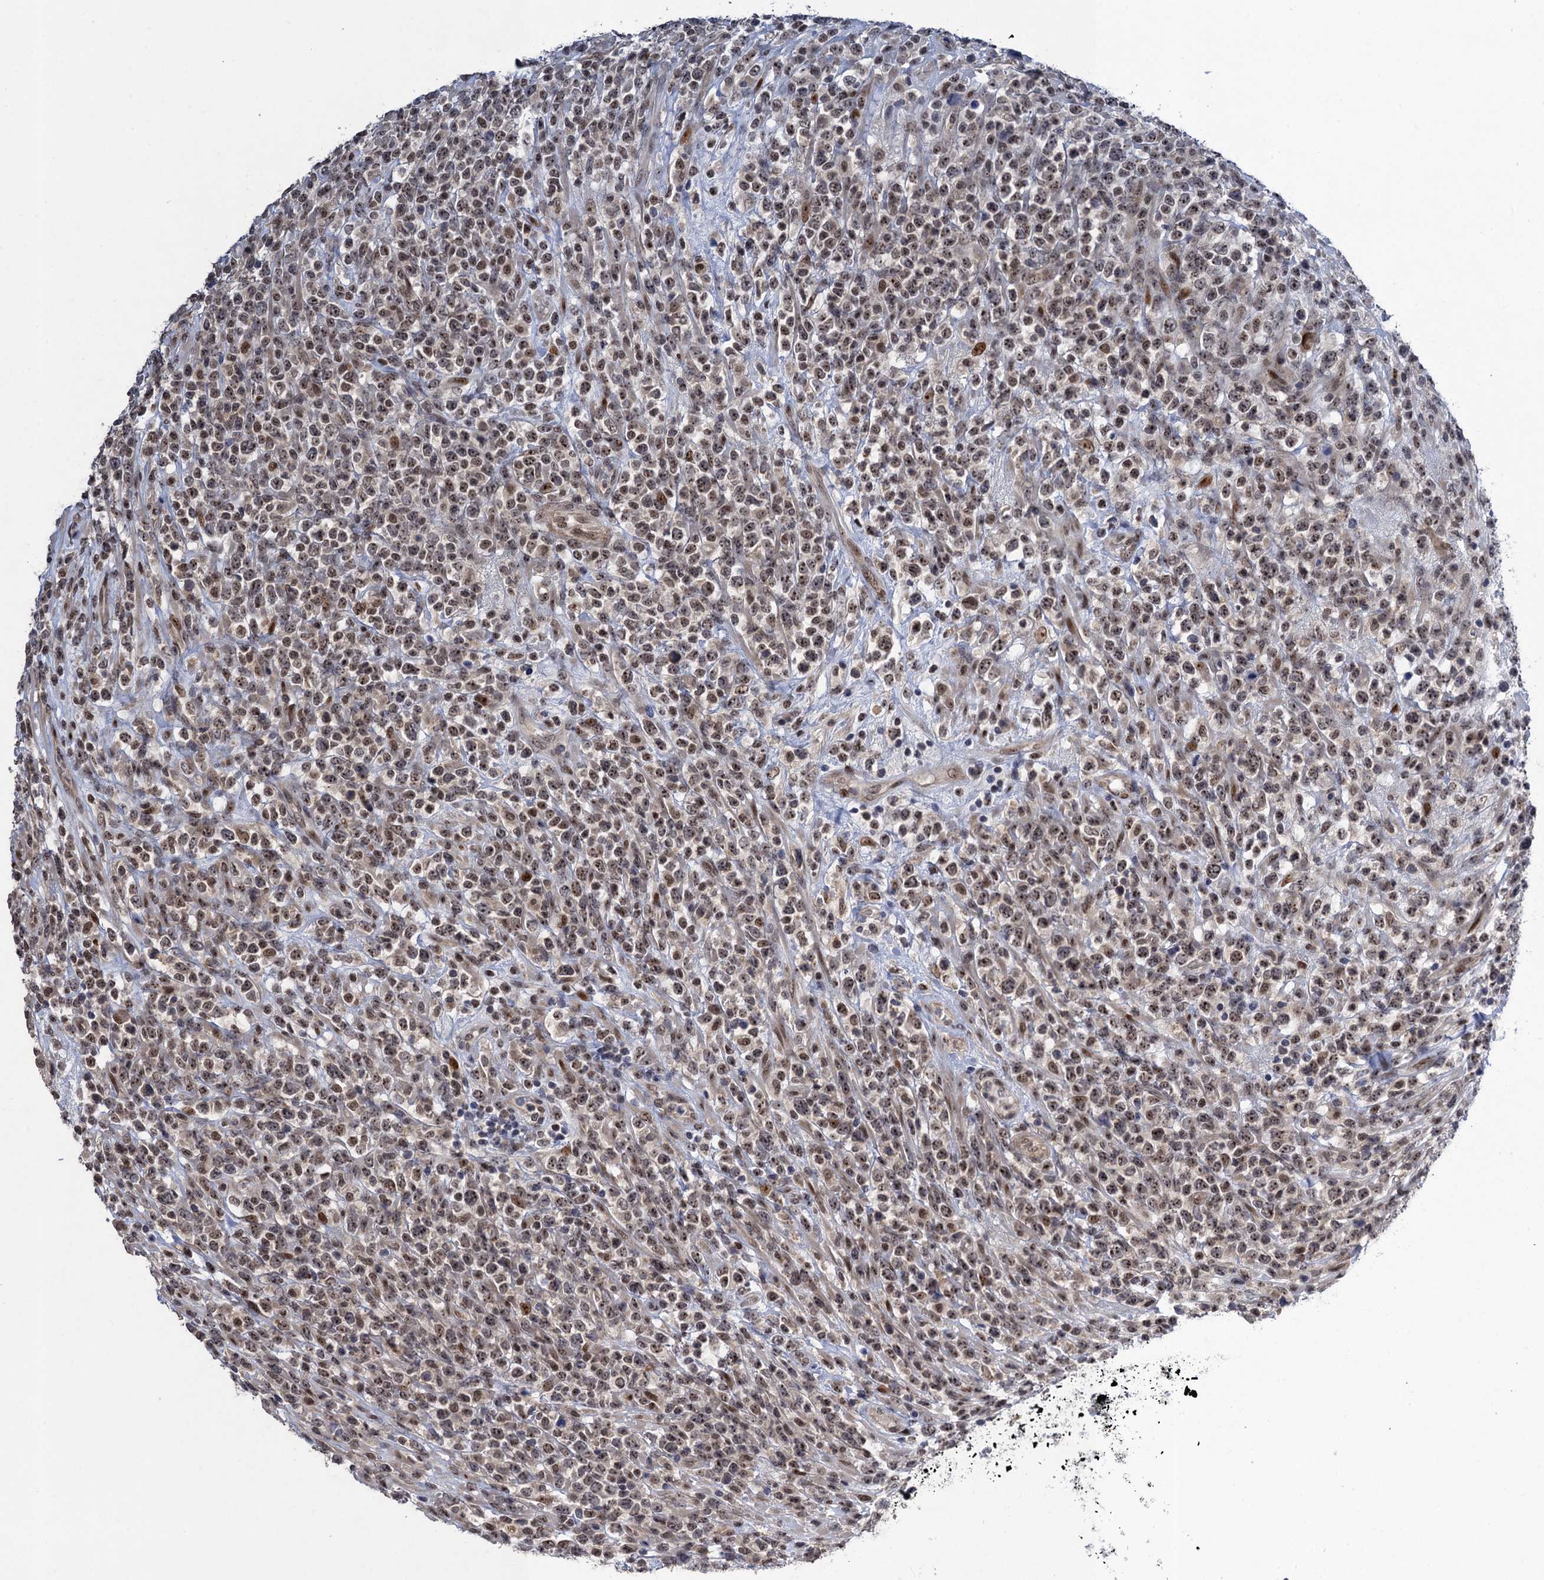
{"staining": {"intensity": "moderate", "quantity": ">75%", "location": "nuclear"}, "tissue": "lymphoma", "cell_type": "Tumor cells", "image_type": "cancer", "snomed": [{"axis": "morphology", "description": "Malignant lymphoma, non-Hodgkin's type, High grade"}, {"axis": "topography", "description": "Colon"}], "caption": "Immunohistochemistry (IHC) of high-grade malignant lymphoma, non-Hodgkin's type reveals medium levels of moderate nuclear positivity in about >75% of tumor cells. The protein of interest is stained brown, and the nuclei are stained in blue (DAB (3,3'-diaminobenzidine) IHC with brightfield microscopy, high magnification).", "gene": "ZAR1L", "patient": {"sex": "female", "age": 53}}